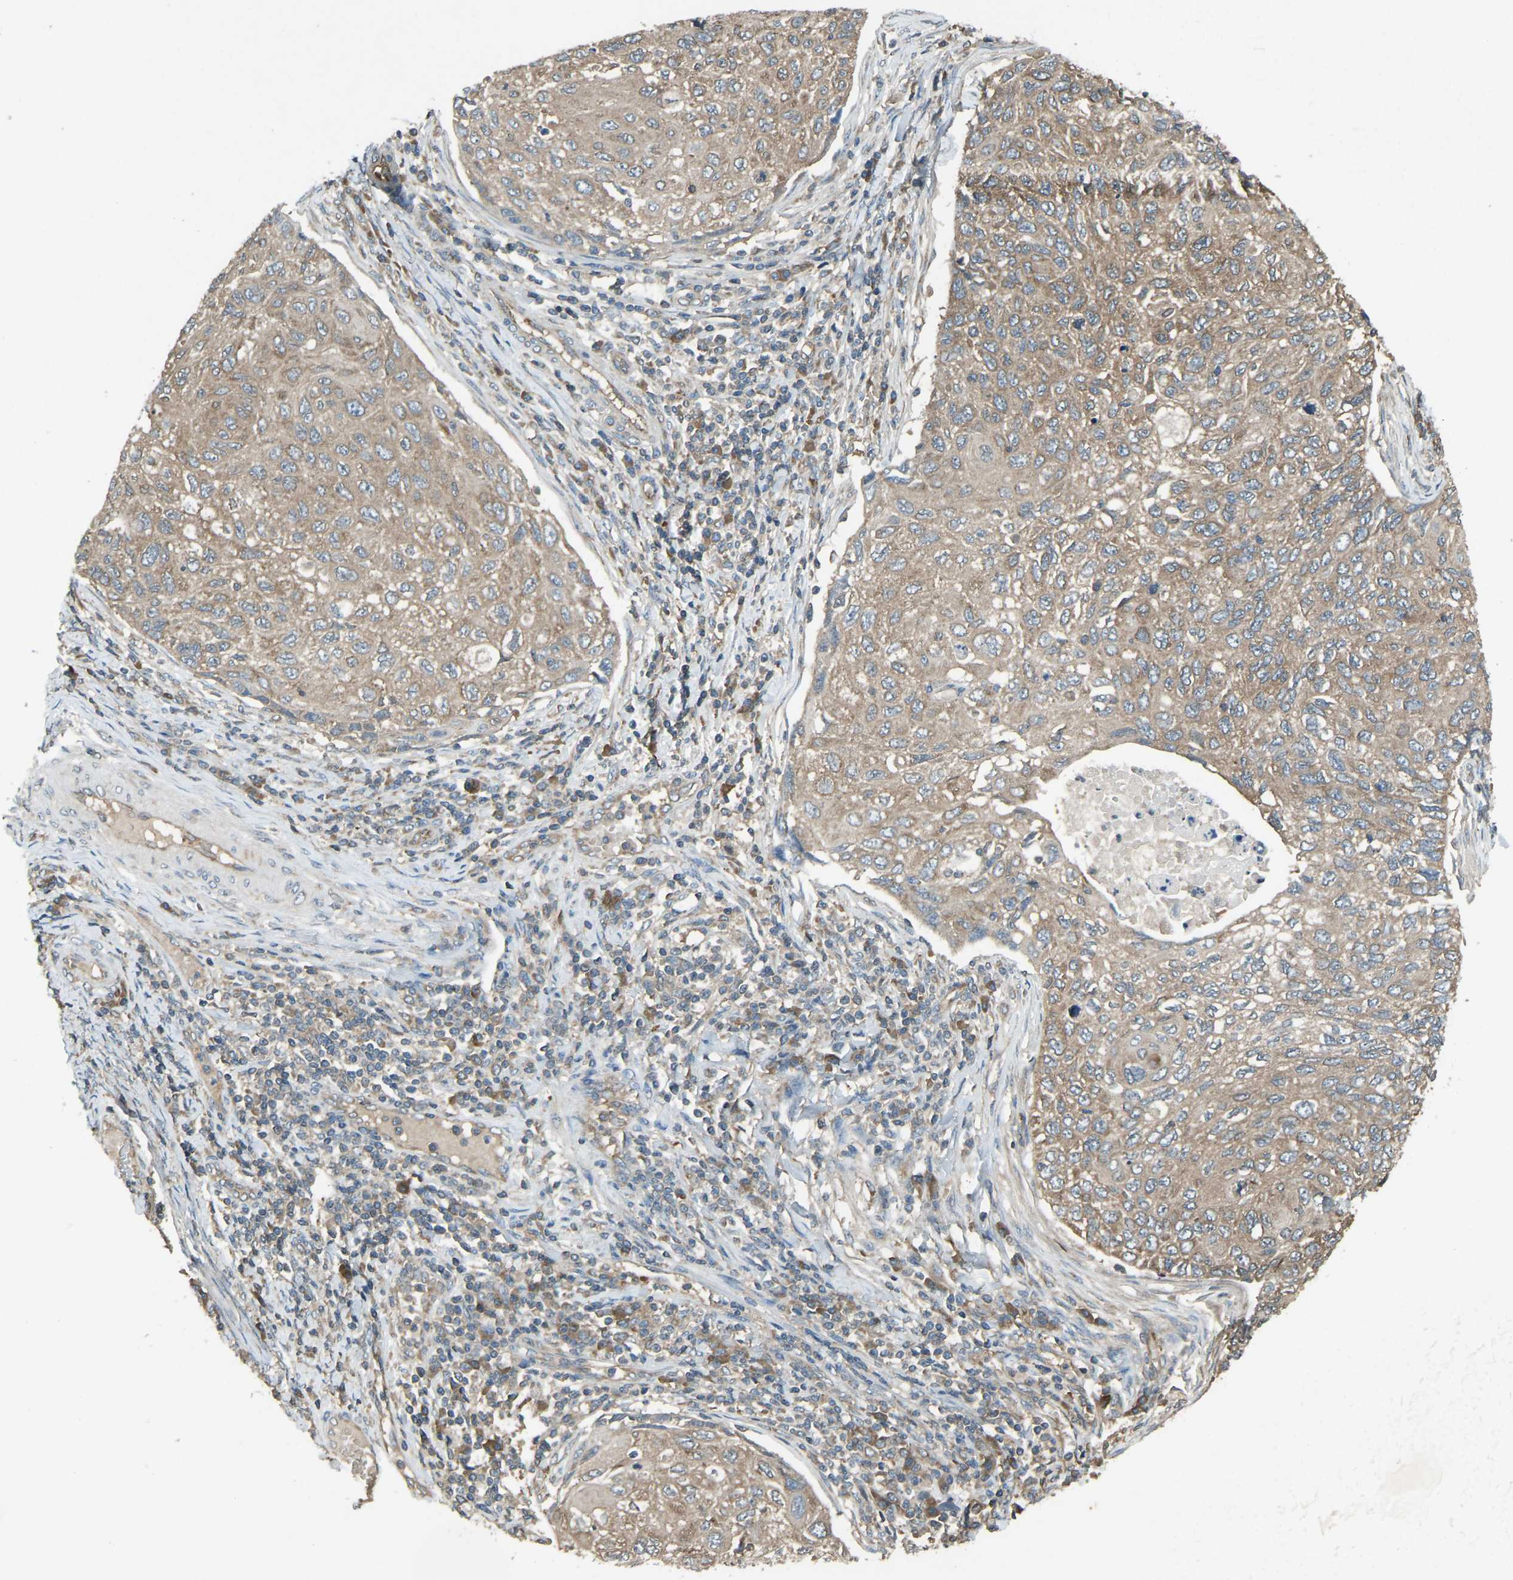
{"staining": {"intensity": "weak", "quantity": ">75%", "location": "cytoplasmic/membranous"}, "tissue": "cervical cancer", "cell_type": "Tumor cells", "image_type": "cancer", "snomed": [{"axis": "morphology", "description": "Squamous cell carcinoma, NOS"}, {"axis": "topography", "description": "Cervix"}], "caption": "DAB (3,3'-diaminobenzidine) immunohistochemical staining of human cervical cancer (squamous cell carcinoma) shows weak cytoplasmic/membranous protein expression in approximately >75% of tumor cells. The staining was performed using DAB, with brown indicating positive protein expression. Nuclei are stained blue with hematoxylin.", "gene": "AIMP1", "patient": {"sex": "female", "age": 70}}